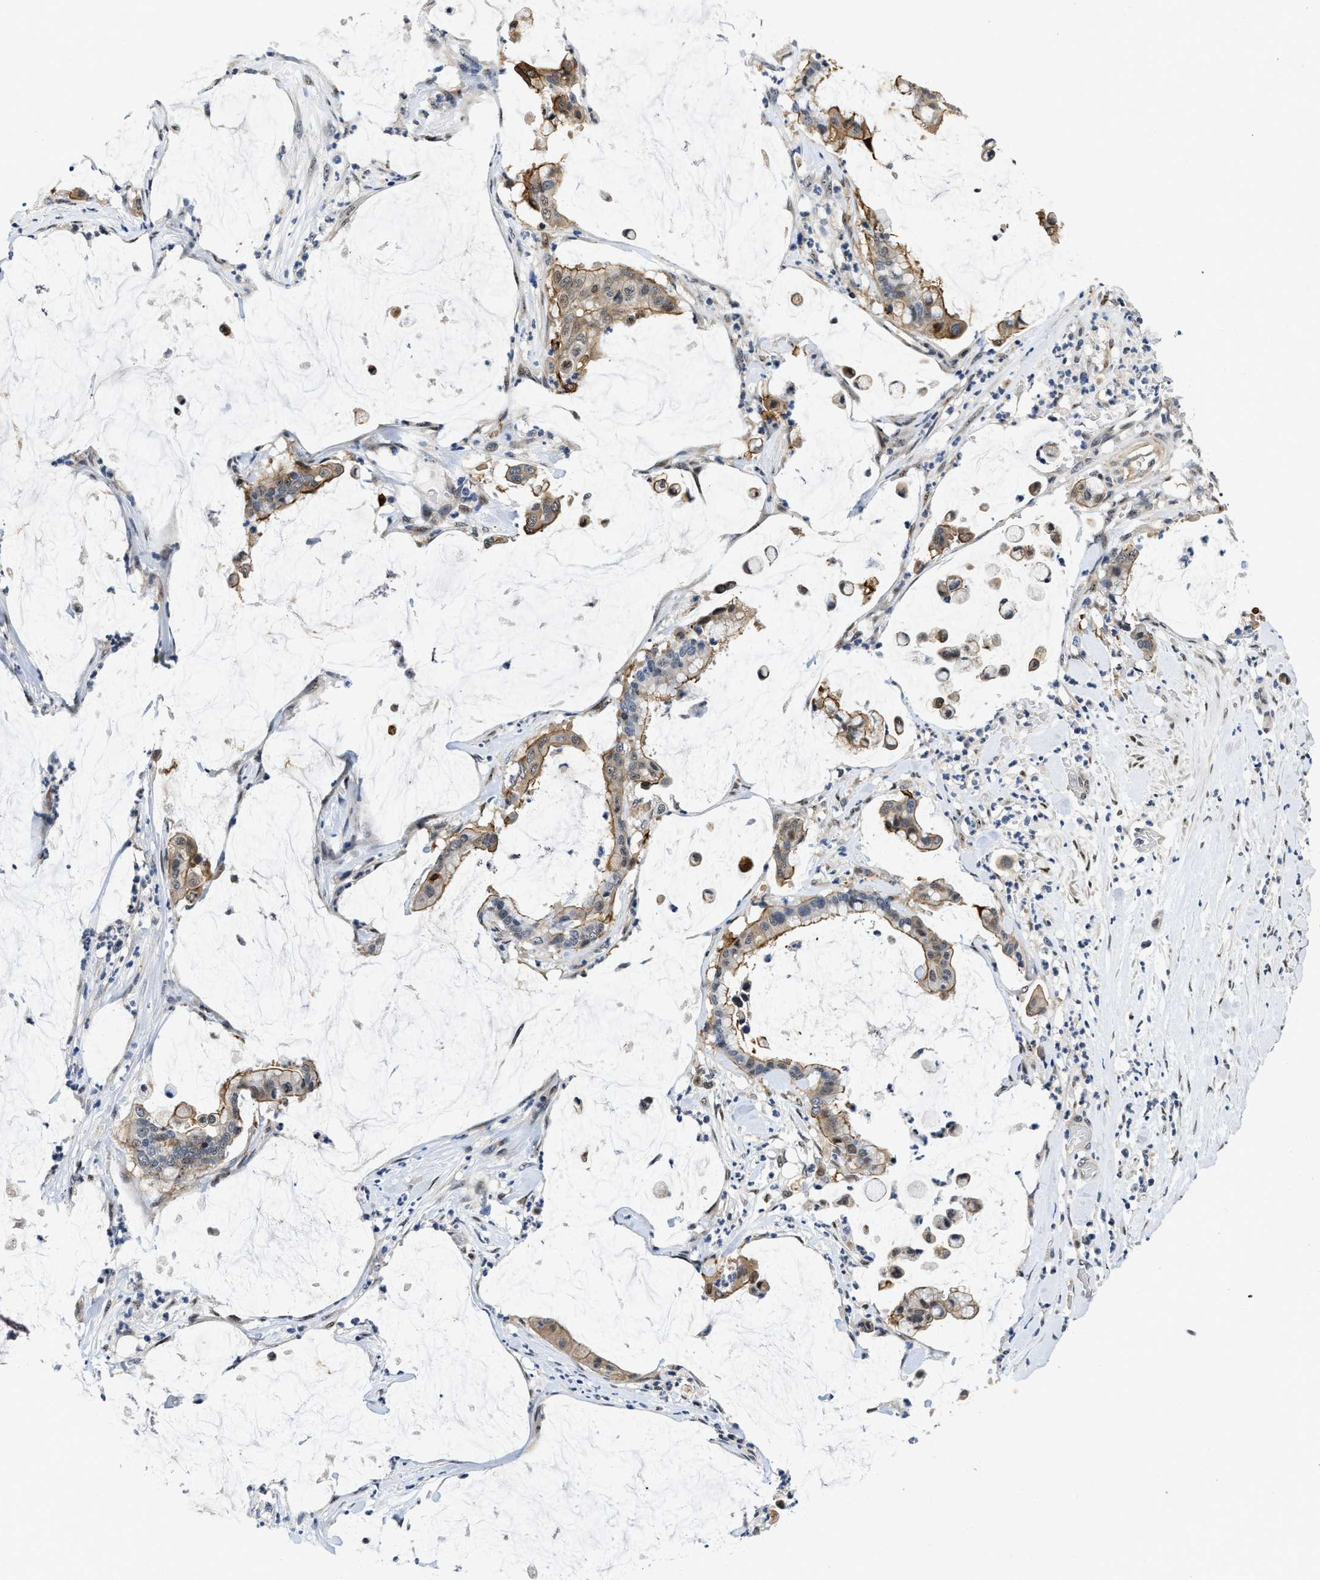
{"staining": {"intensity": "moderate", "quantity": ">75%", "location": "cytoplasmic/membranous"}, "tissue": "pancreatic cancer", "cell_type": "Tumor cells", "image_type": "cancer", "snomed": [{"axis": "morphology", "description": "Adenocarcinoma, NOS"}, {"axis": "topography", "description": "Pancreas"}], "caption": "The micrograph displays immunohistochemical staining of pancreatic cancer (adenocarcinoma). There is moderate cytoplasmic/membranous positivity is appreciated in about >75% of tumor cells. The staining is performed using DAB (3,3'-diaminobenzidine) brown chromogen to label protein expression. The nuclei are counter-stained blue using hematoxylin.", "gene": "VIP", "patient": {"sex": "male", "age": 41}}